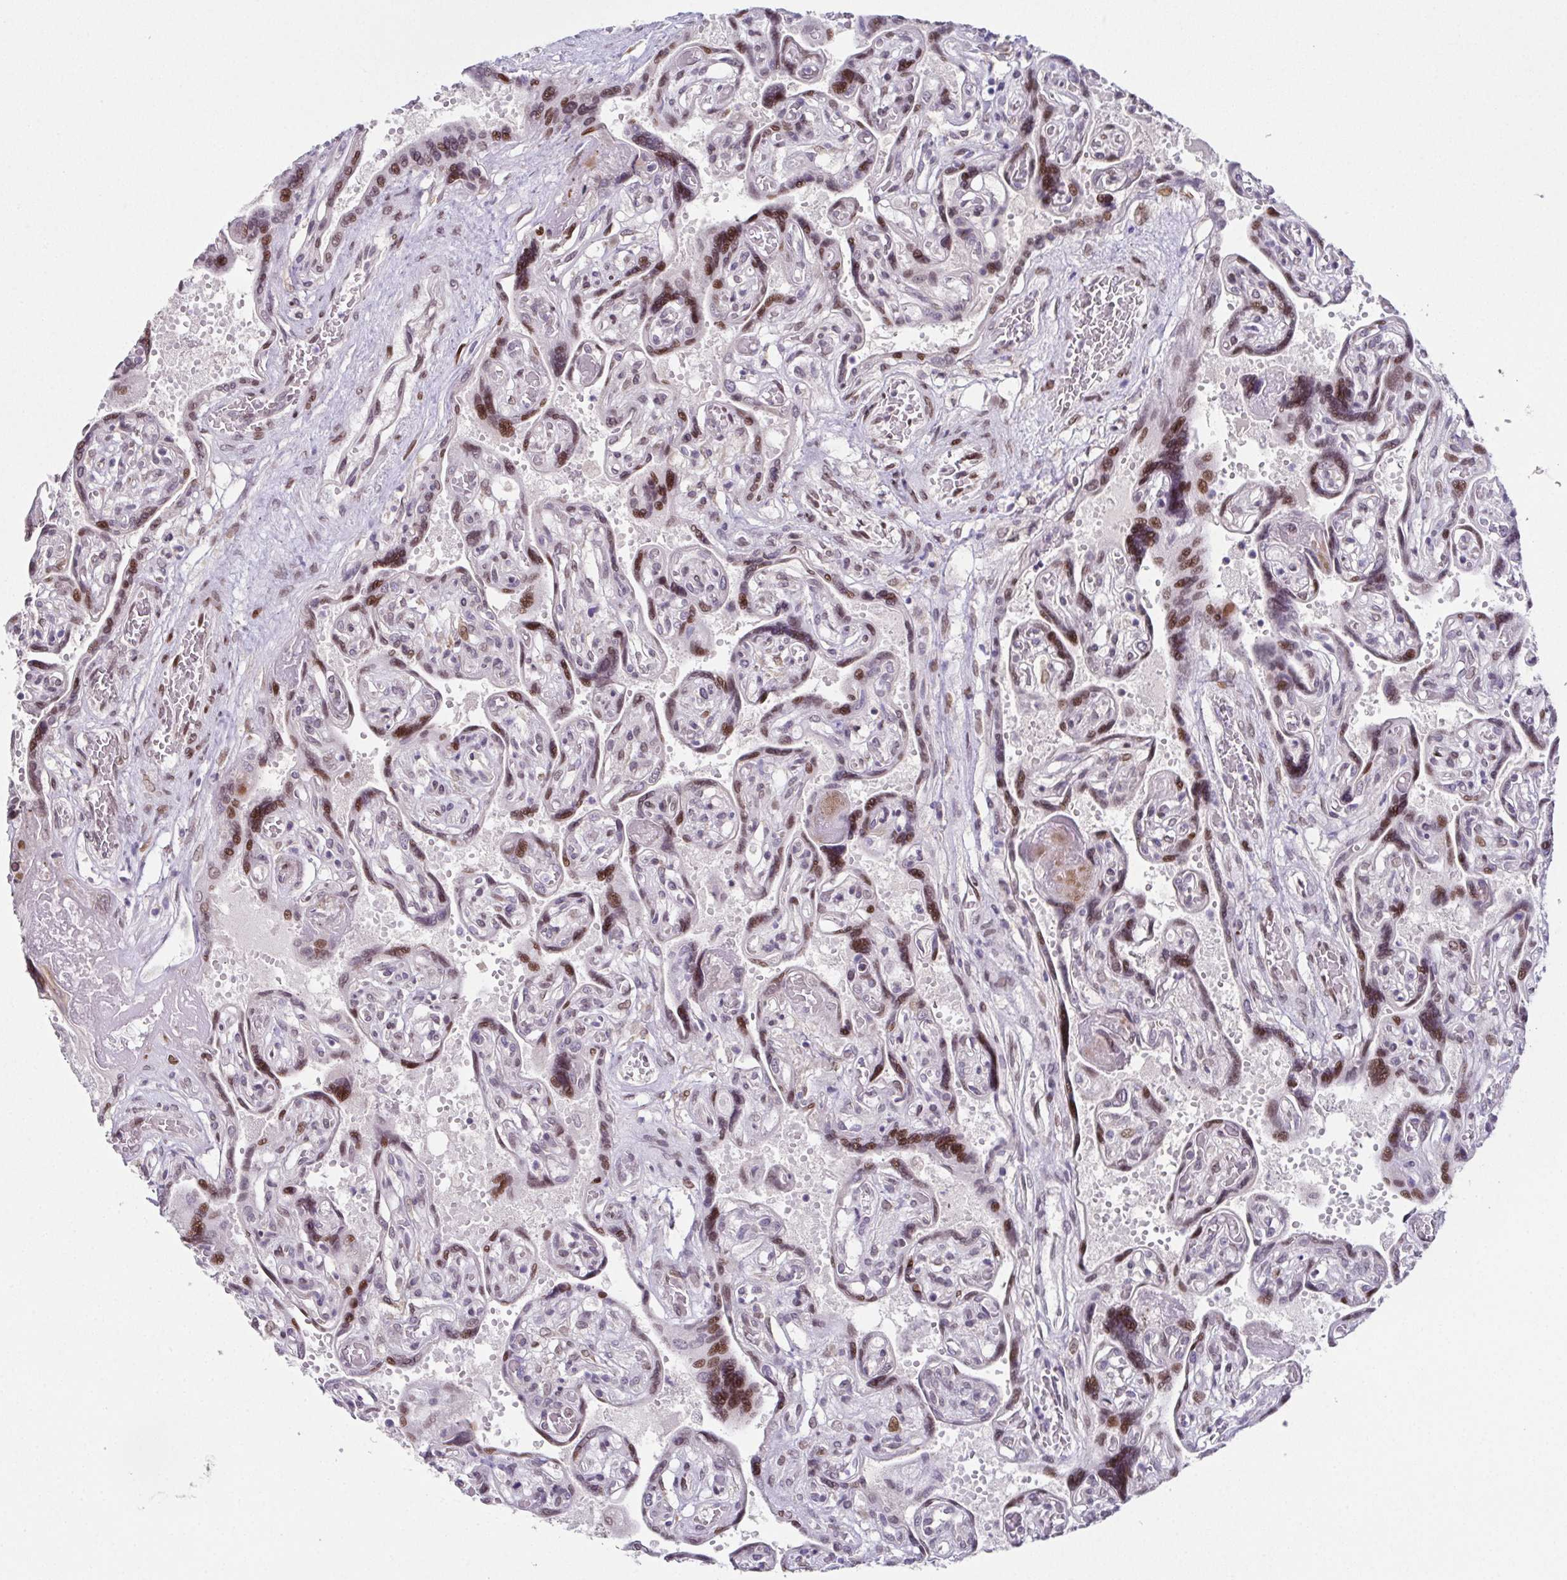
{"staining": {"intensity": "strong", "quantity": ">75%", "location": "nuclear"}, "tissue": "placenta", "cell_type": "Decidual cells", "image_type": "normal", "snomed": [{"axis": "morphology", "description": "Normal tissue, NOS"}, {"axis": "topography", "description": "Placenta"}], "caption": "Protein expression by immunohistochemistry shows strong nuclear staining in approximately >75% of decidual cells in normal placenta.", "gene": "RB1", "patient": {"sex": "female", "age": 32}}